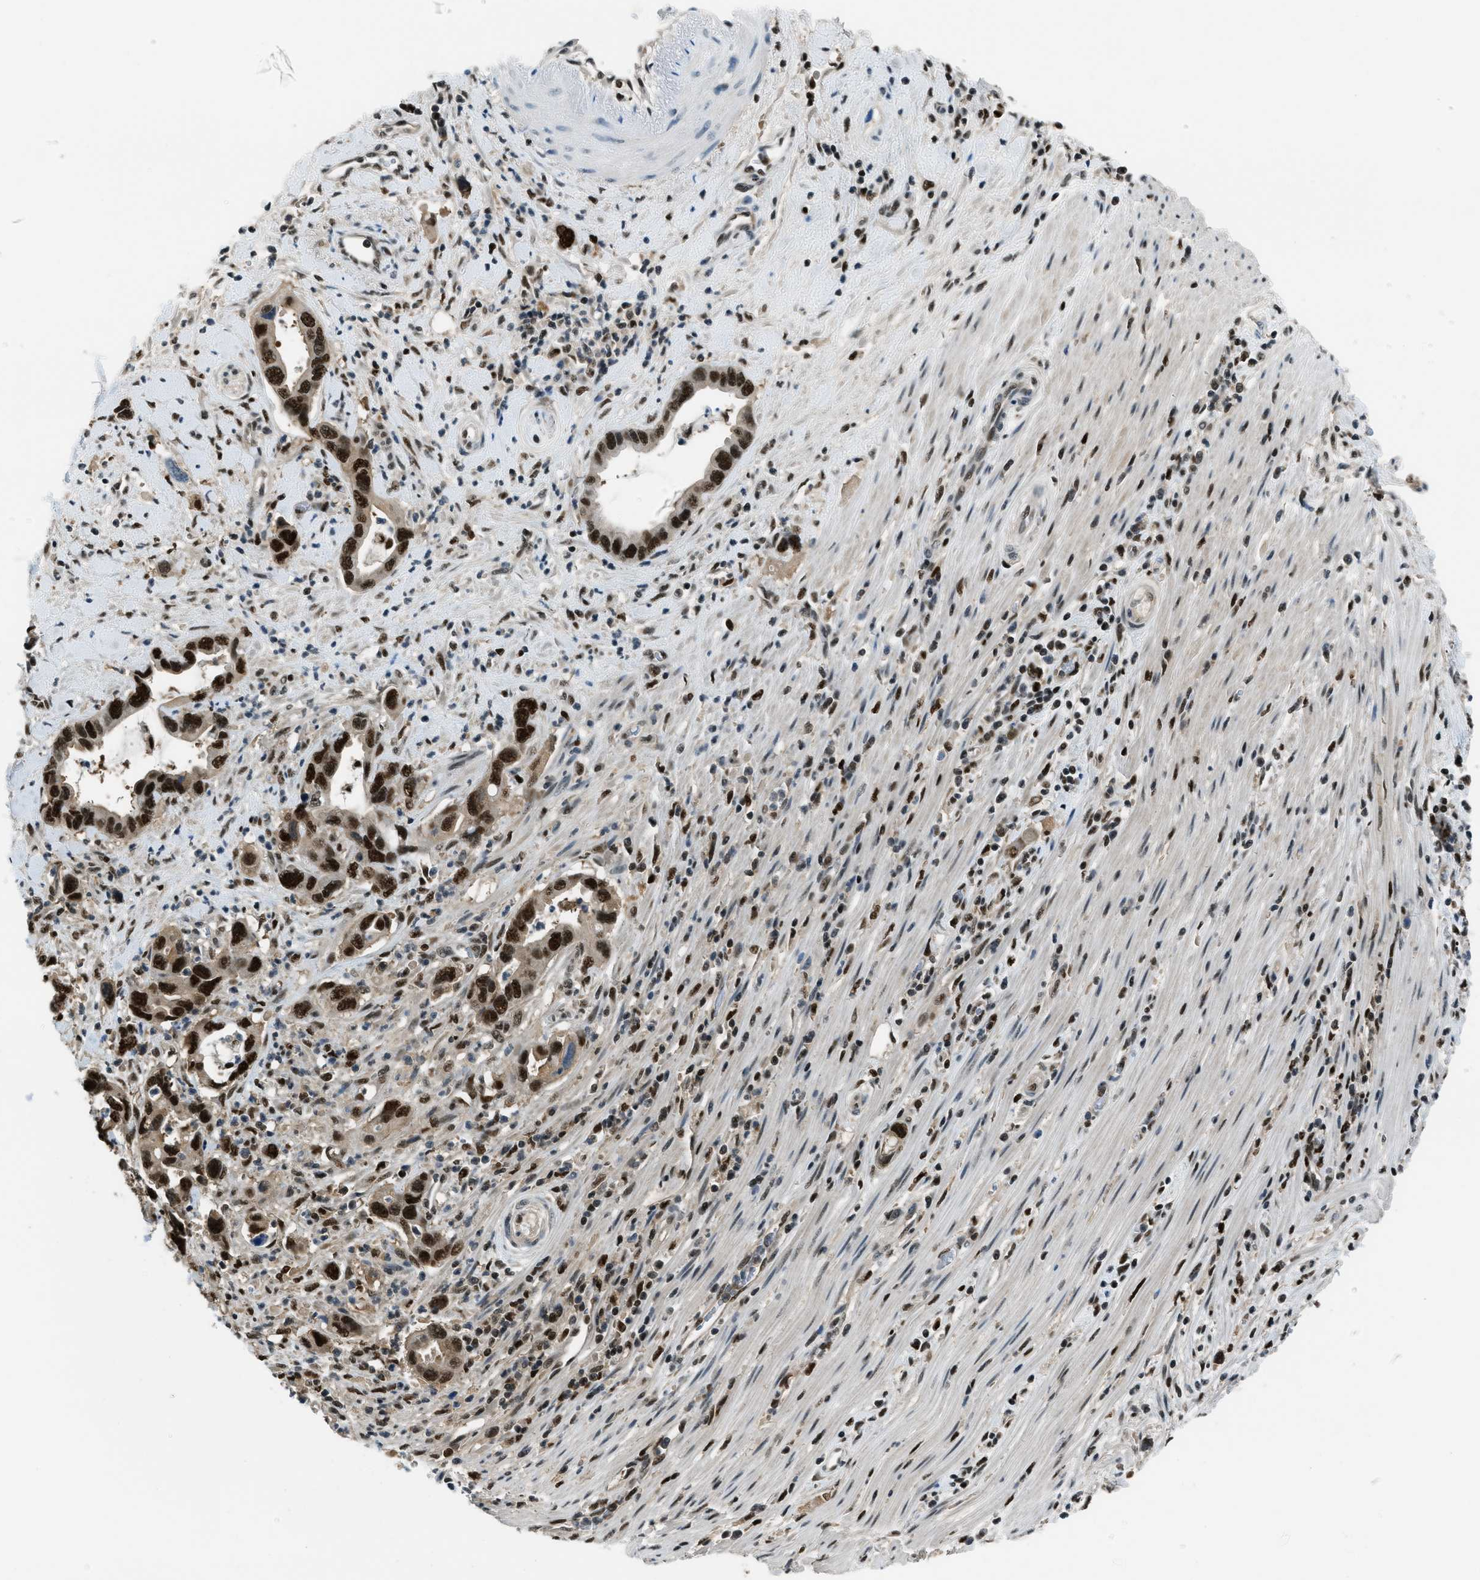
{"staining": {"intensity": "strong", "quantity": ">75%", "location": "nuclear"}, "tissue": "pancreatic cancer", "cell_type": "Tumor cells", "image_type": "cancer", "snomed": [{"axis": "morphology", "description": "Adenocarcinoma, NOS"}, {"axis": "topography", "description": "Pancreas"}], "caption": "Pancreatic cancer (adenocarcinoma) stained for a protein demonstrates strong nuclear positivity in tumor cells. (DAB = brown stain, brightfield microscopy at high magnification).", "gene": "OGFR", "patient": {"sex": "female", "age": 70}}